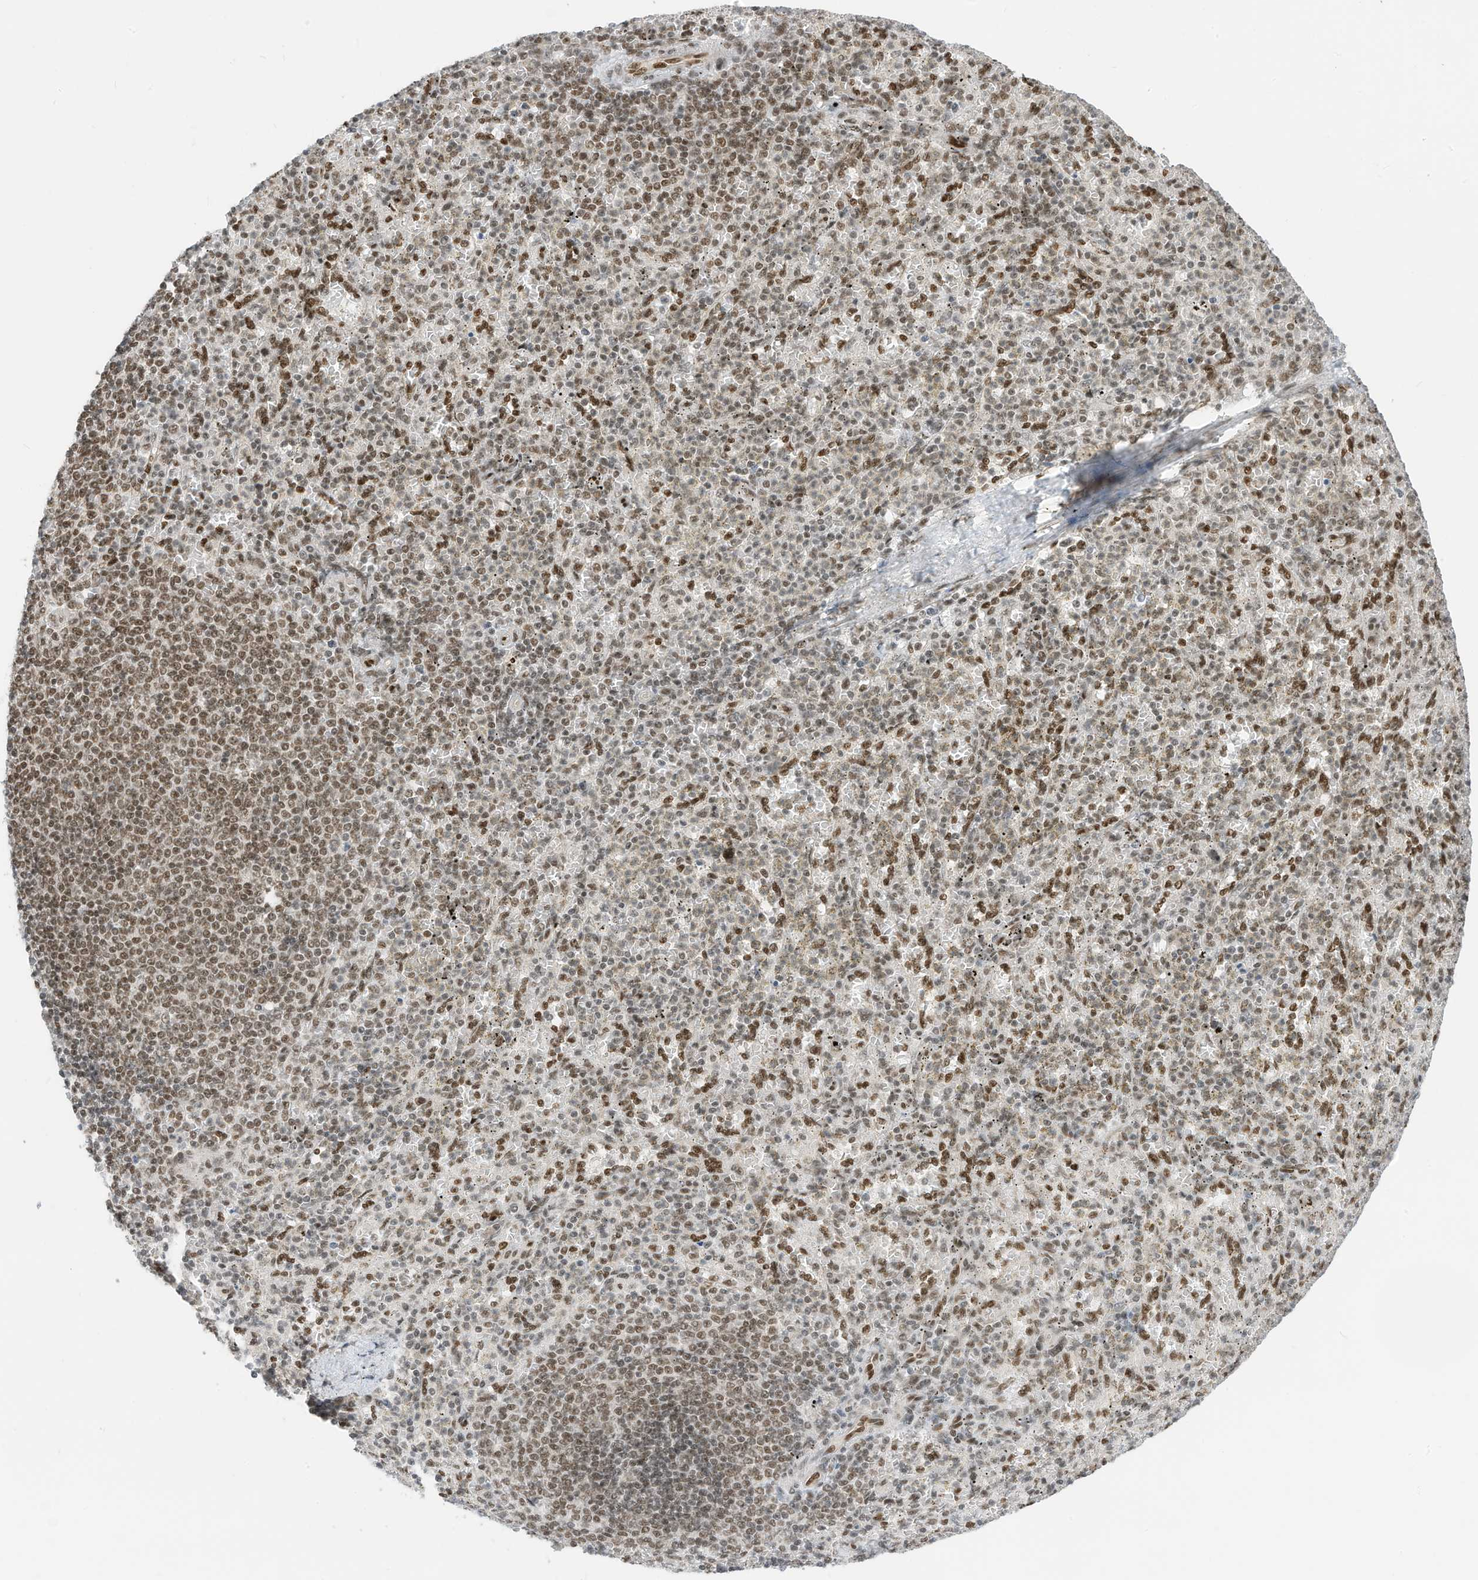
{"staining": {"intensity": "weak", "quantity": "25%-75%", "location": "nuclear"}, "tissue": "spleen", "cell_type": "Cells in red pulp", "image_type": "normal", "snomed": [{"axis": "morphology", "description": "Normal tissue, NOS"}, {"axis": "topography", "description": "Spleen"}], "caption": "About 25%-75% of cells in red pulp in normal human spleen reveal weak nuclear protein expression as visualized by brown immunohistochemical staining.", "gene": "AURKAIP1", "patient": {"sex": "female", "age": 74}}